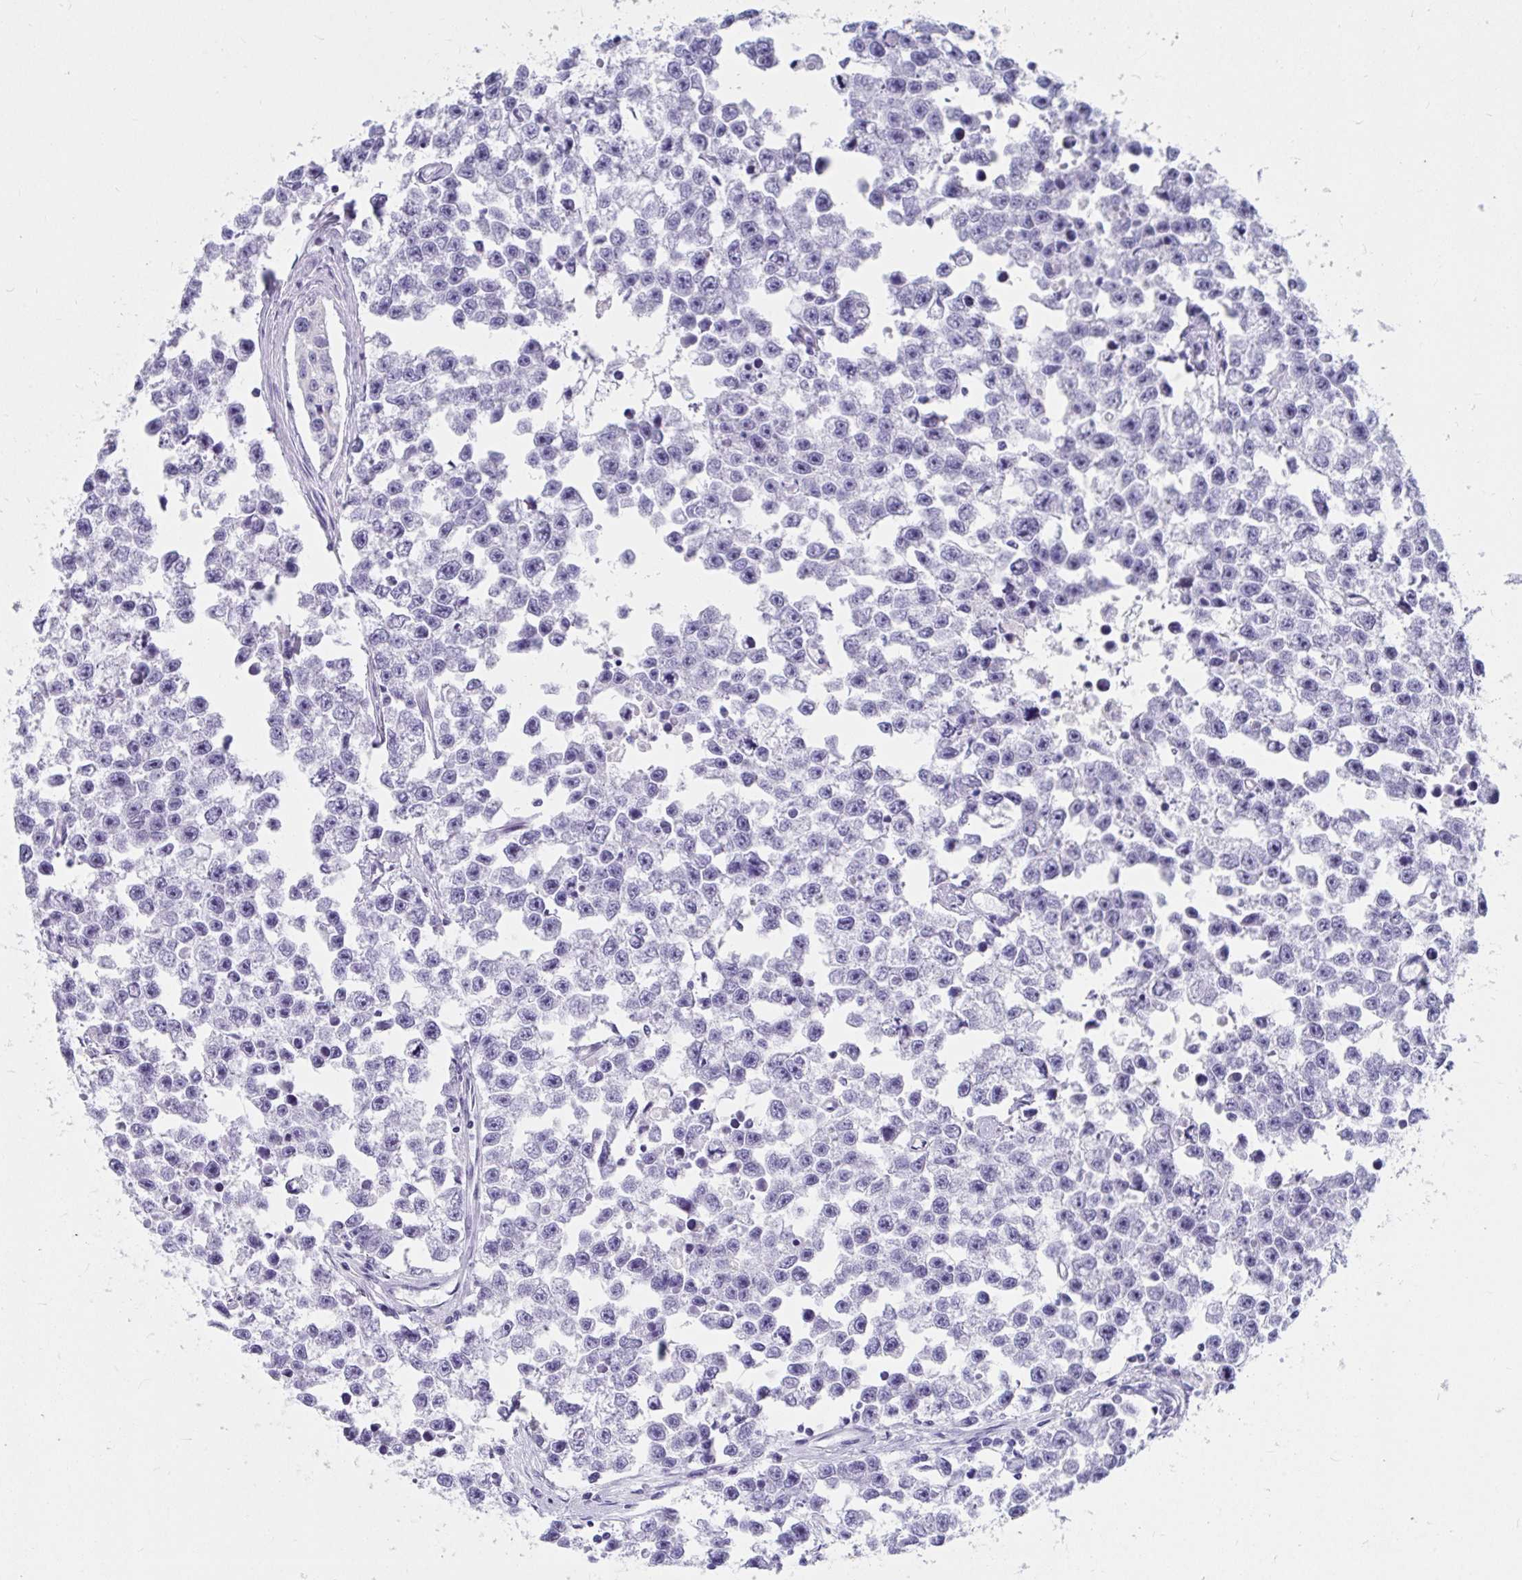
{"staining": {"intensity": "negative", "quantity": "none", "location": "none"}, "tissue": "testis cancer", "cell_type": "Tumor cells", "image_type": "cancer", "snomed": [{"axis": "morphology", "description": "Seminoma, NOS"}, {"axis": "topography", "description": "Testis"}], "caption": "This is an immunohistochemistry micrograph of testis cancer. There is no staining in tumor cells.", "gene": "DPEP3", "patient": {"sex": "male", "age": 26}}